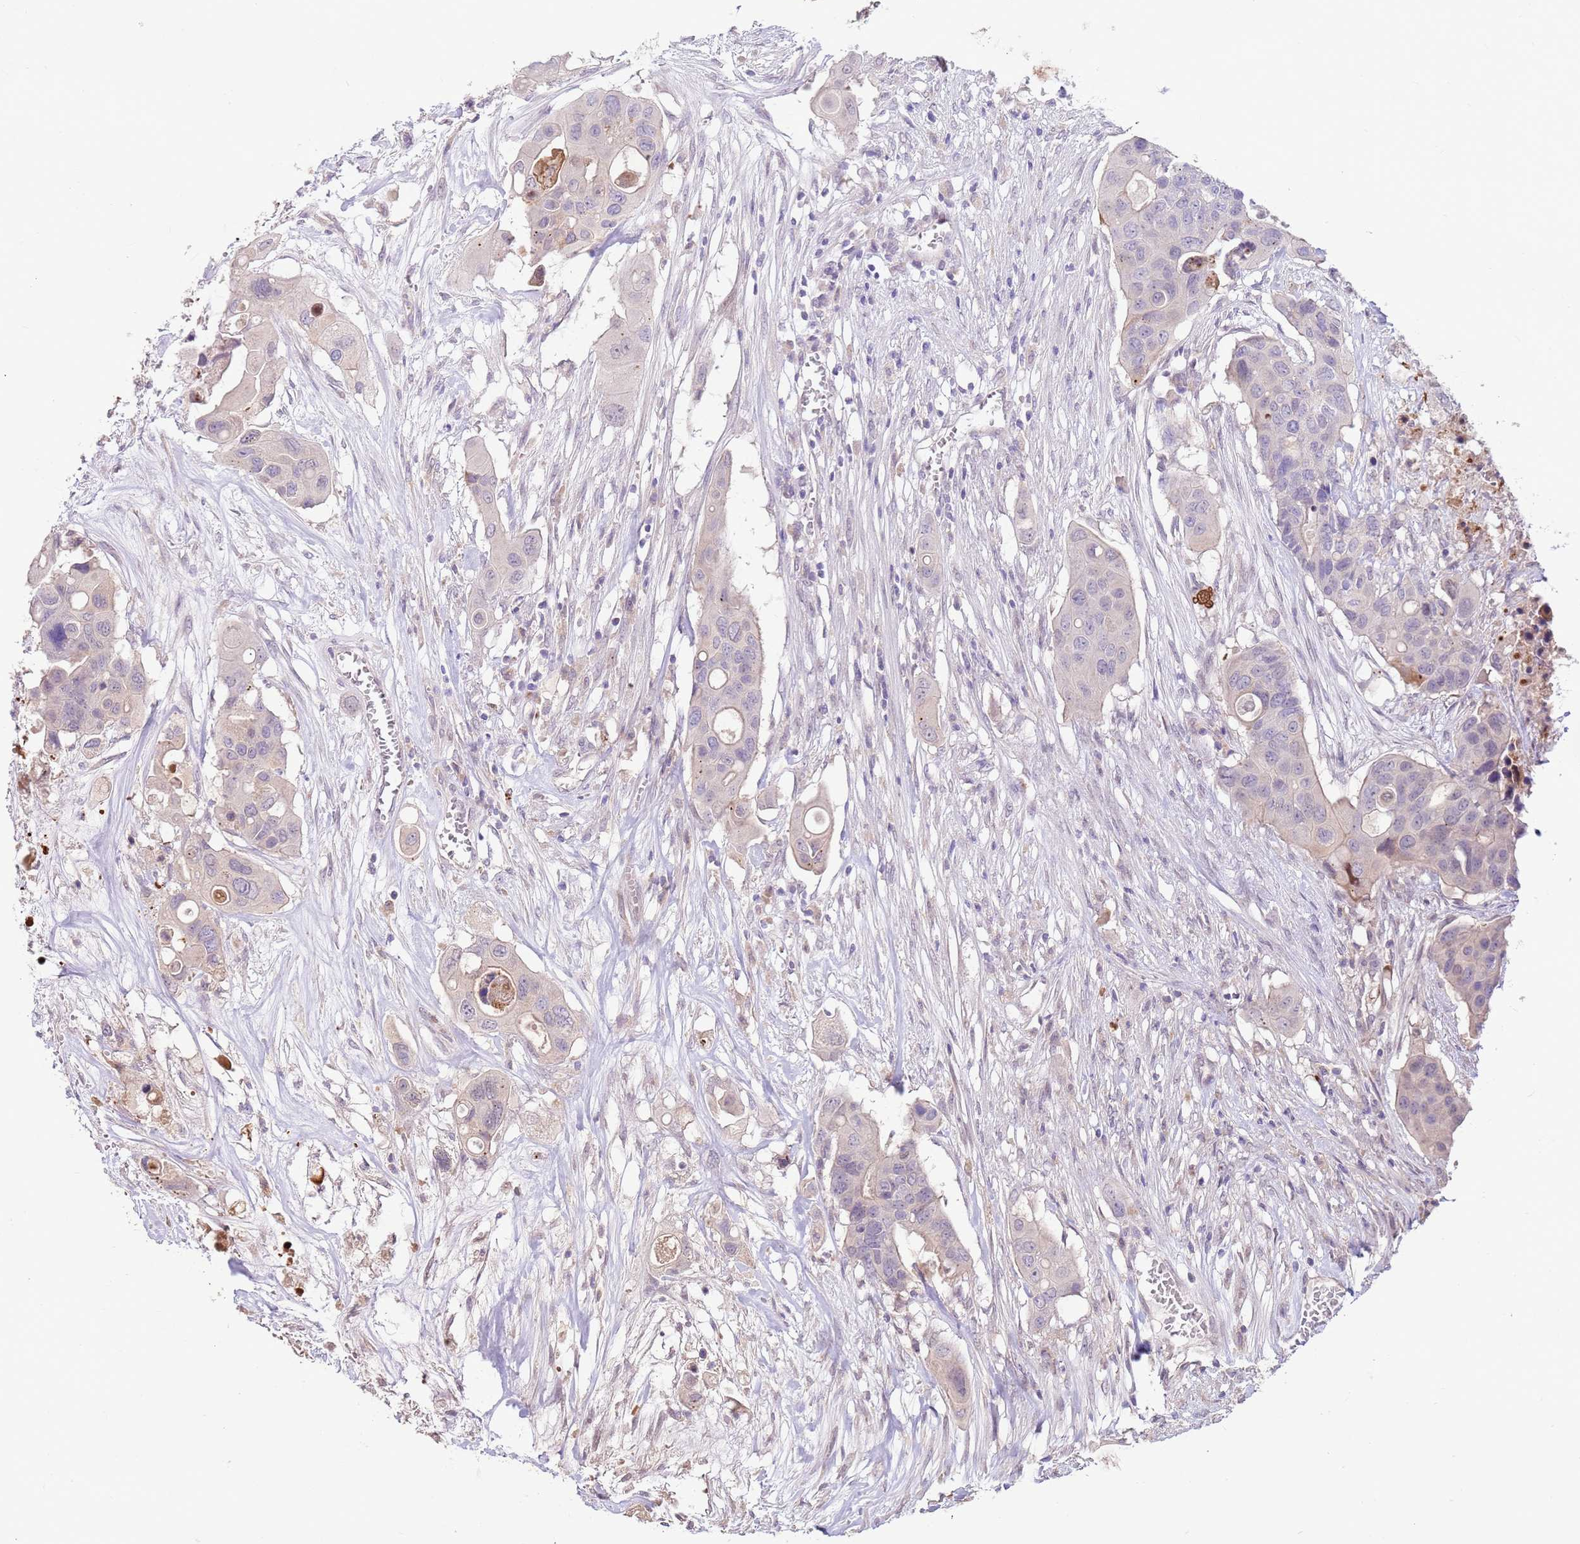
{"staining": {"intensity": "negative", "quantity": "none", "location": "none"}, "tissue": "colorectal cancer", "cell_type": "Tumor cells", "image_type": "cancer", "snomed": [{"axis": "morphology", "description": "Adenocarcinoma, NOS"}, {"axis": "topography", "description": "Colon"}], "caption": "Immunohistochemistry image of neoplastic tissue: colorectal cancer stained with DAB shows no significant protein positivity in tumor cells.", "gene": "LGI4", "patient": {"sex": "male", "age": 77}}